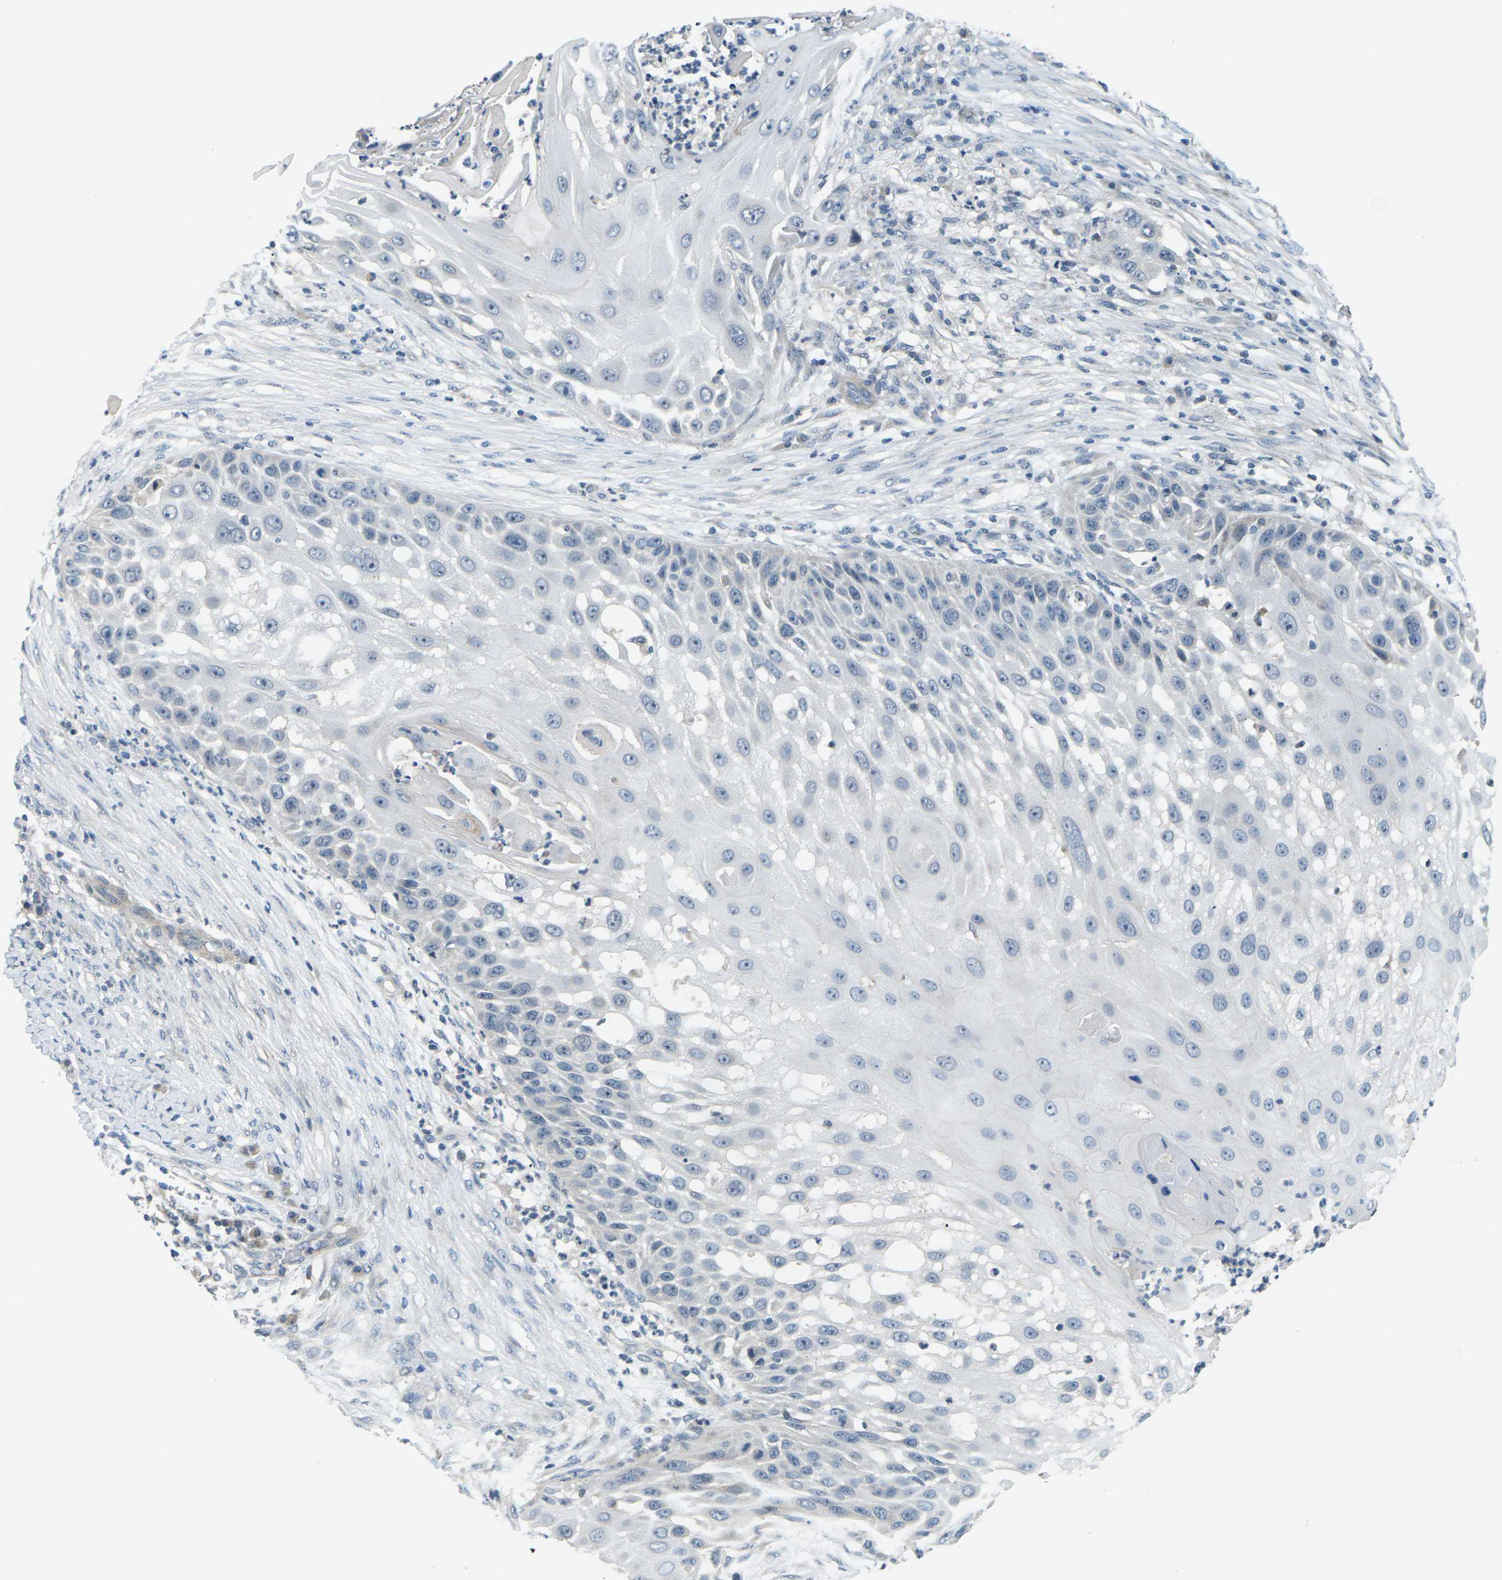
{"staining": {"intensity": "negative", "quantity": "none", "location": "none"}, "tissue": "skin cancer", "cell_type": "Tumor cells", "image_type": "cancer", "snomed": [{"axis": "morphology", "description": "Squamous cell carcinoma, NOS"}, {"axis": "topography", "description": "Skin"}], "caption": "Tumor cells show no significant expression in skin cancer (squamous cell carcinoma).", "gene": "SLC13A3", "patient": {"sex": "female", "age": 44}}